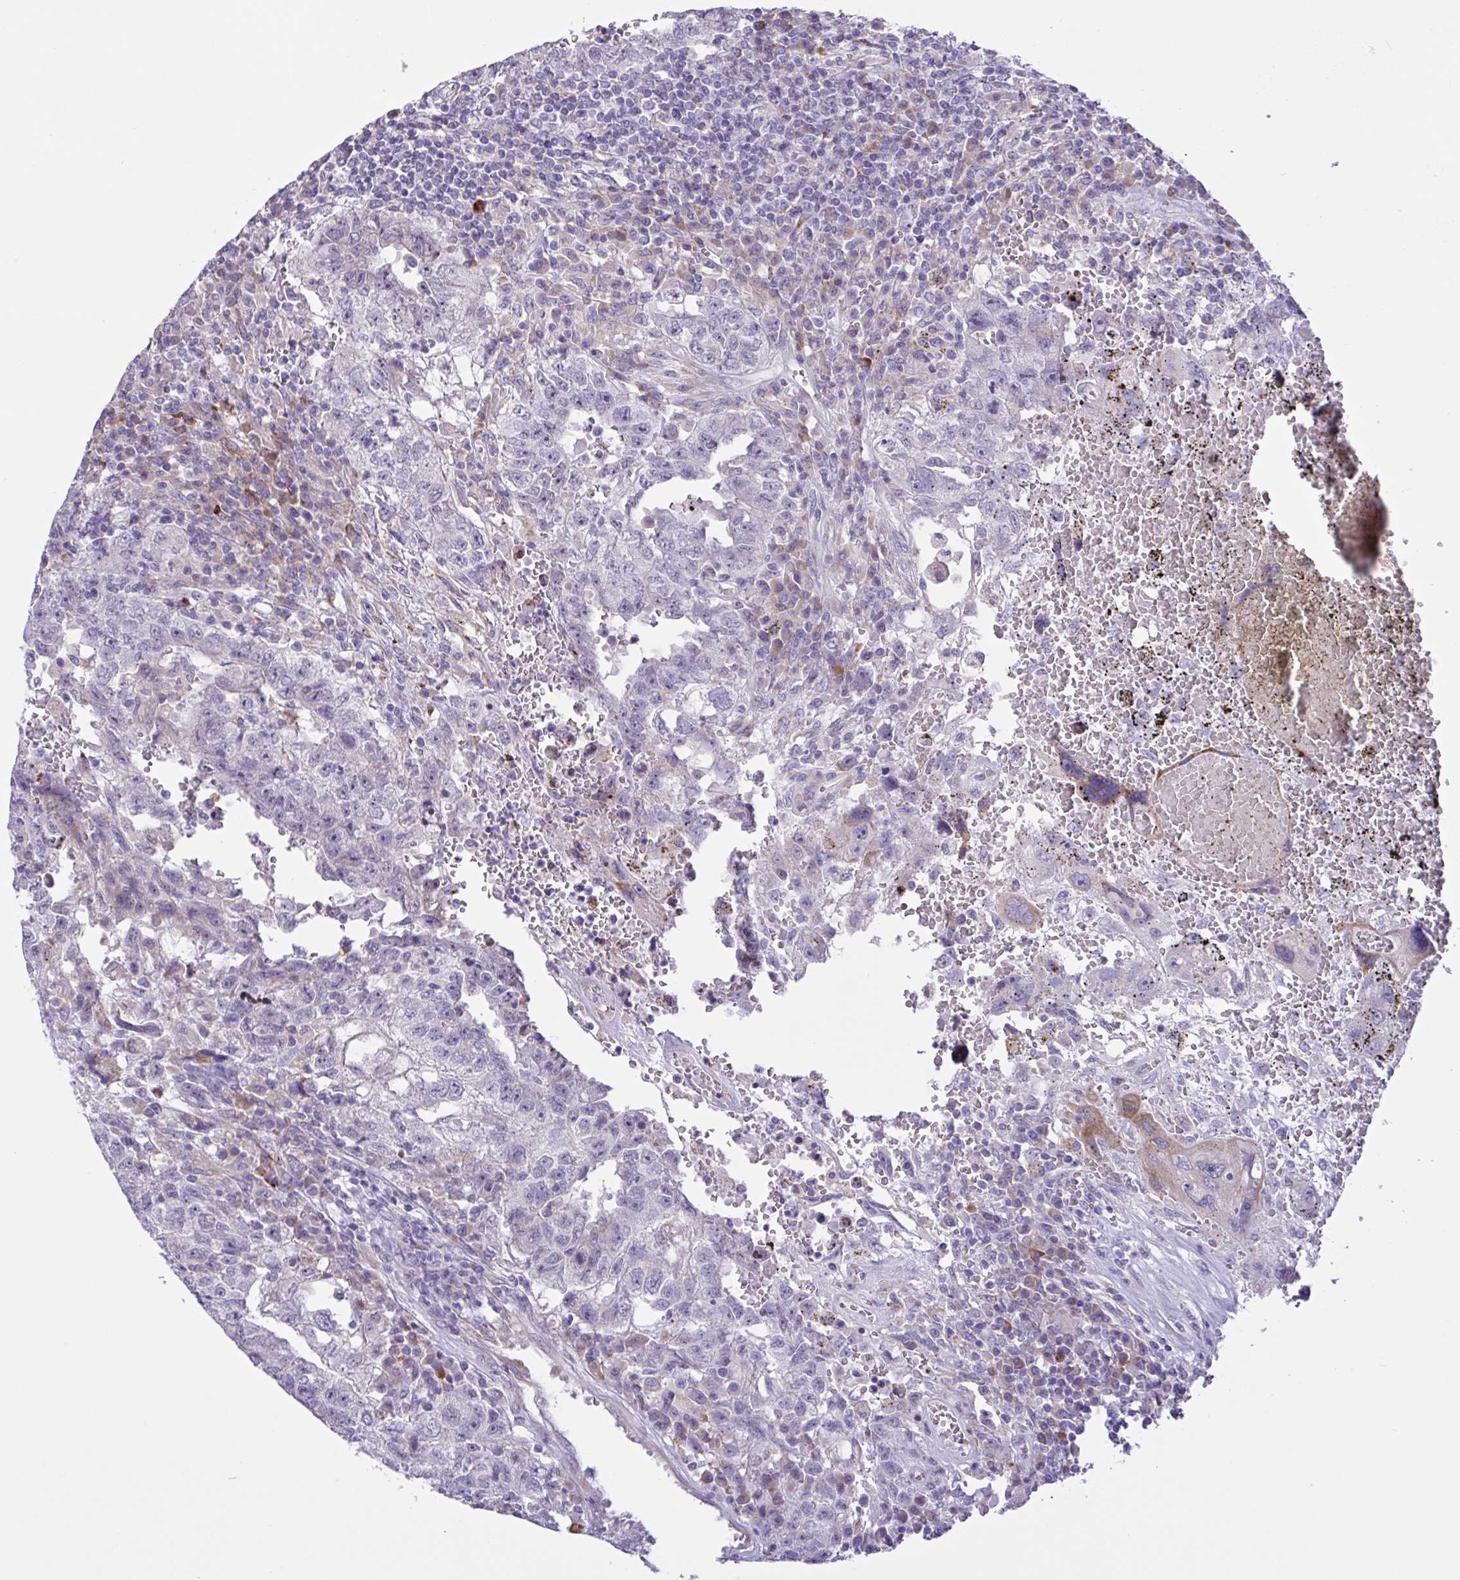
{"staining": {"intensity": "negative", "quantity": "none", "location": "none"}, "tissue": "testis cancer", "cell_type": "Tumor cells", "image_type": "cancer", "snomed": [{"axis": "morphology", "description": "Carcinoma, Embryonal, NOS"}, {"axis": "topography", "description": "Testis"}], "caption": "Protein analysis of testis cancer (embryonal carcinoma) displays no significant positivity in tumor cells.", "gene": "DSC3", "patient": {"sex": "male", "age": 26}}